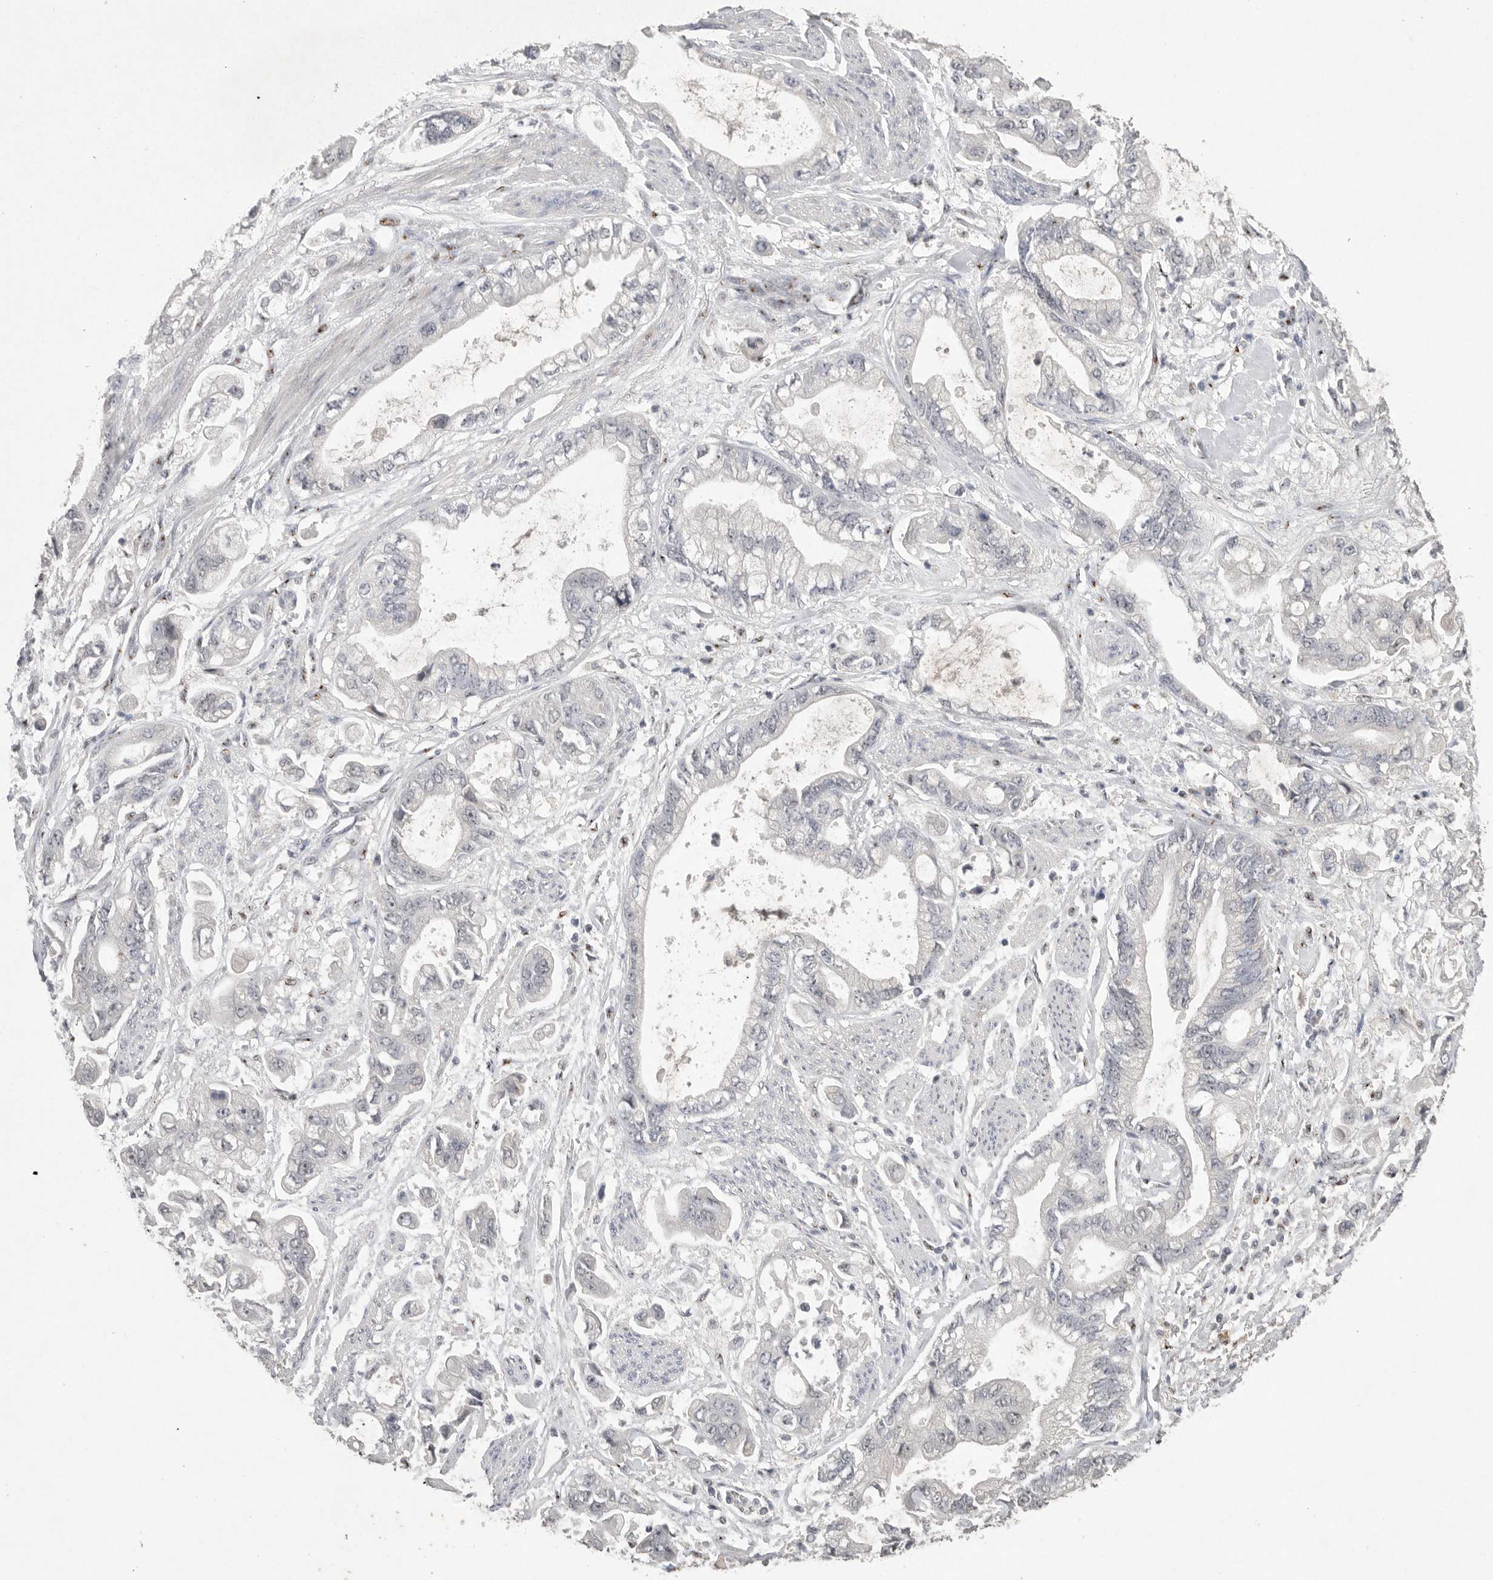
{"staining": {"intensity": "negative", "quantity": "none", "location": "none"}, "tissue": "stomach cancer", "cell_type": "Tumor cells", "image_type": "cancer", "snomed": [{"axis": "morphology", "description": "Normal tissue, NOS"}, {"axis": "morphology", "description": "Adenocarcinoma, NOS"}, {"axis": "topography", "description": "Stomach"}], "caption": "Immunohistochemical staining of stomach adenocarcinoma displays no significant staining in tumor cells.", "gene": "HUS1", "patient": {"sex": "male", "age": 62}}